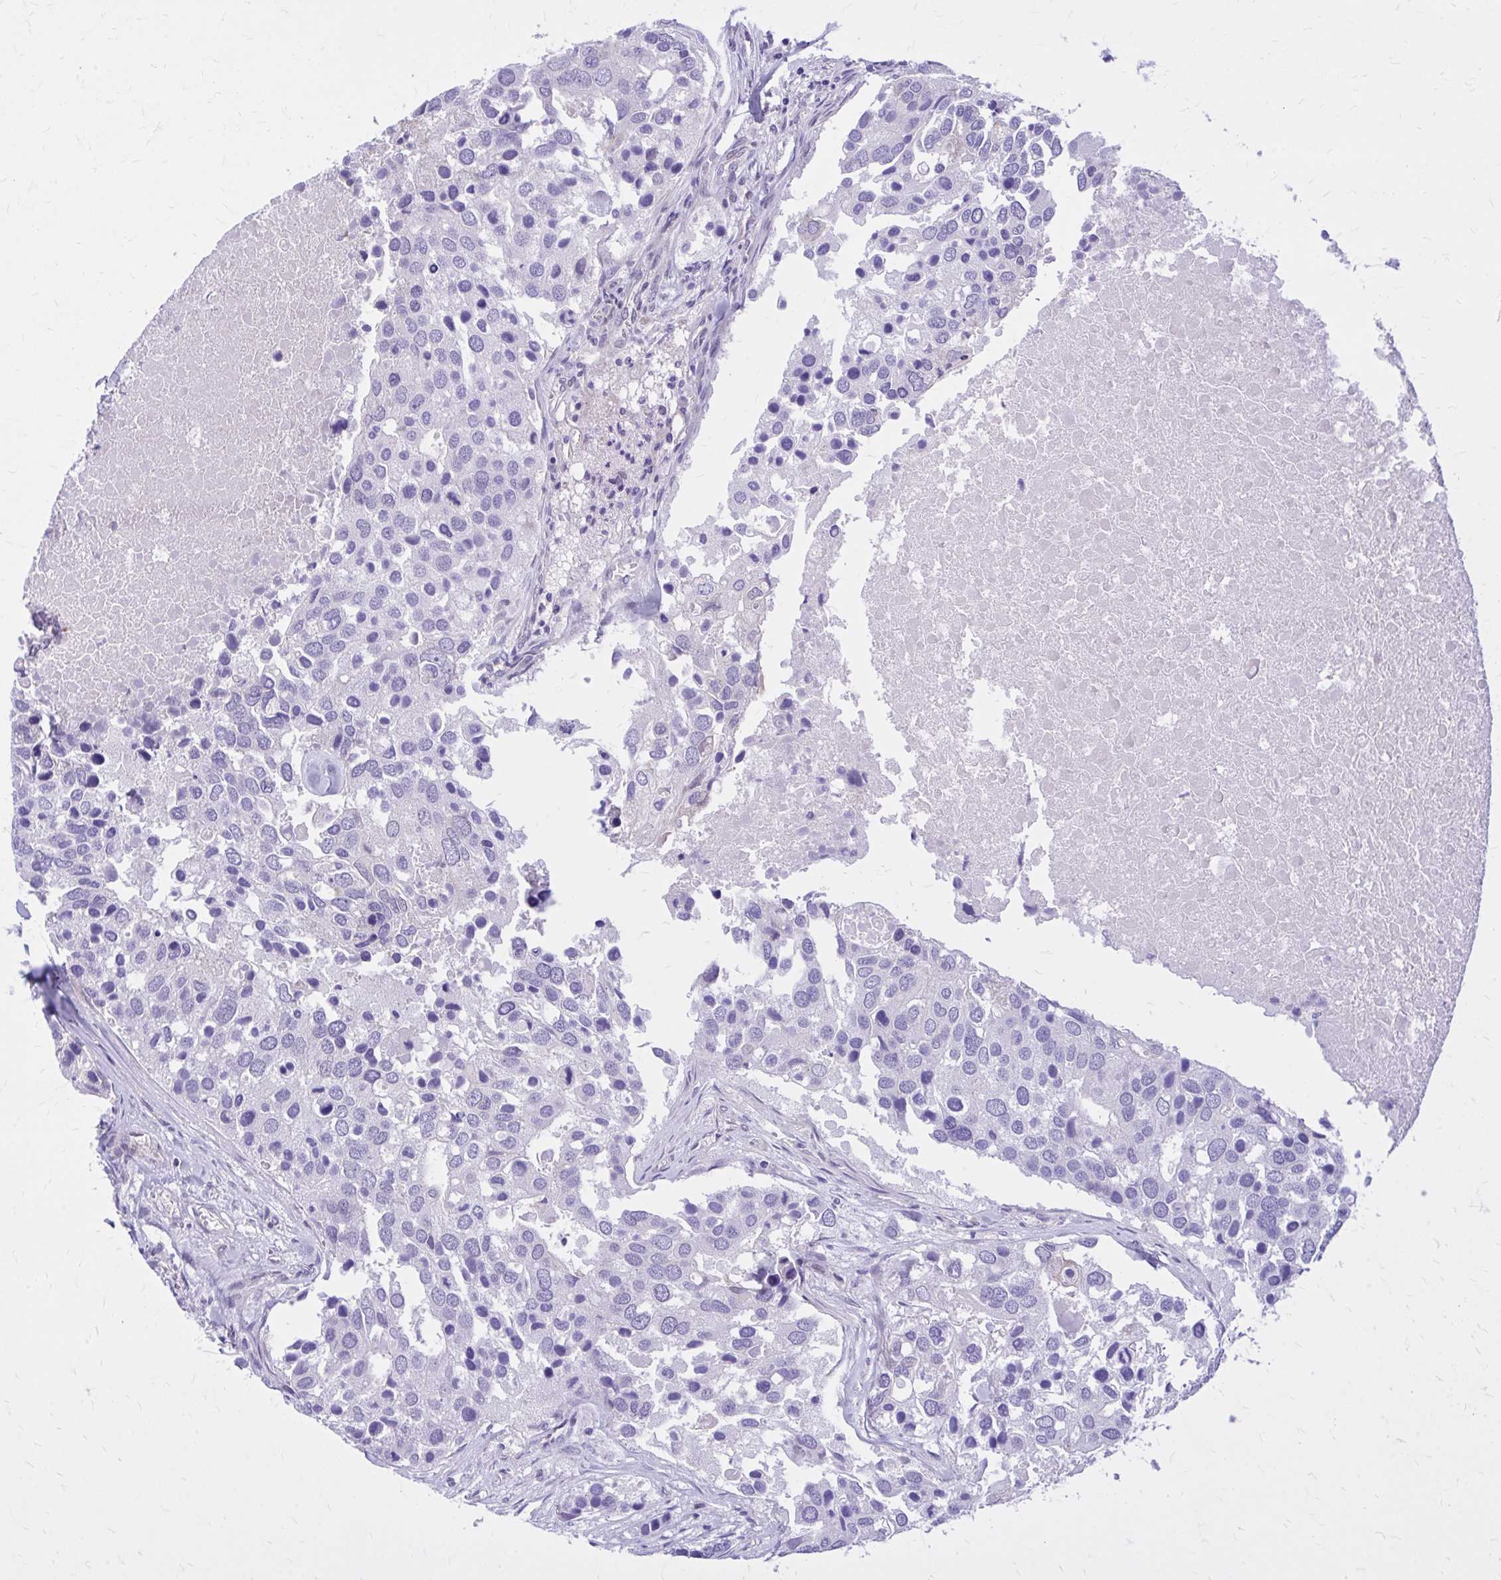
{"staining": {"intensity": "negative", "quantity": "none", "location": "none"}, "tissue": "breast cancer", "cell_type": "Tumor cells", "image_type": "cancer", "snomed": [{"axis": "morphology", "description": "Duct carcinoma"}, {"axis": "topography", "description": "Breast"}], "caption": "Tumor cells show no significant expression in breast cancer (invasive ductal carcinoma).", "gene": "ADAMTSL1", "patient": {"sex": "female", "age": 83}}